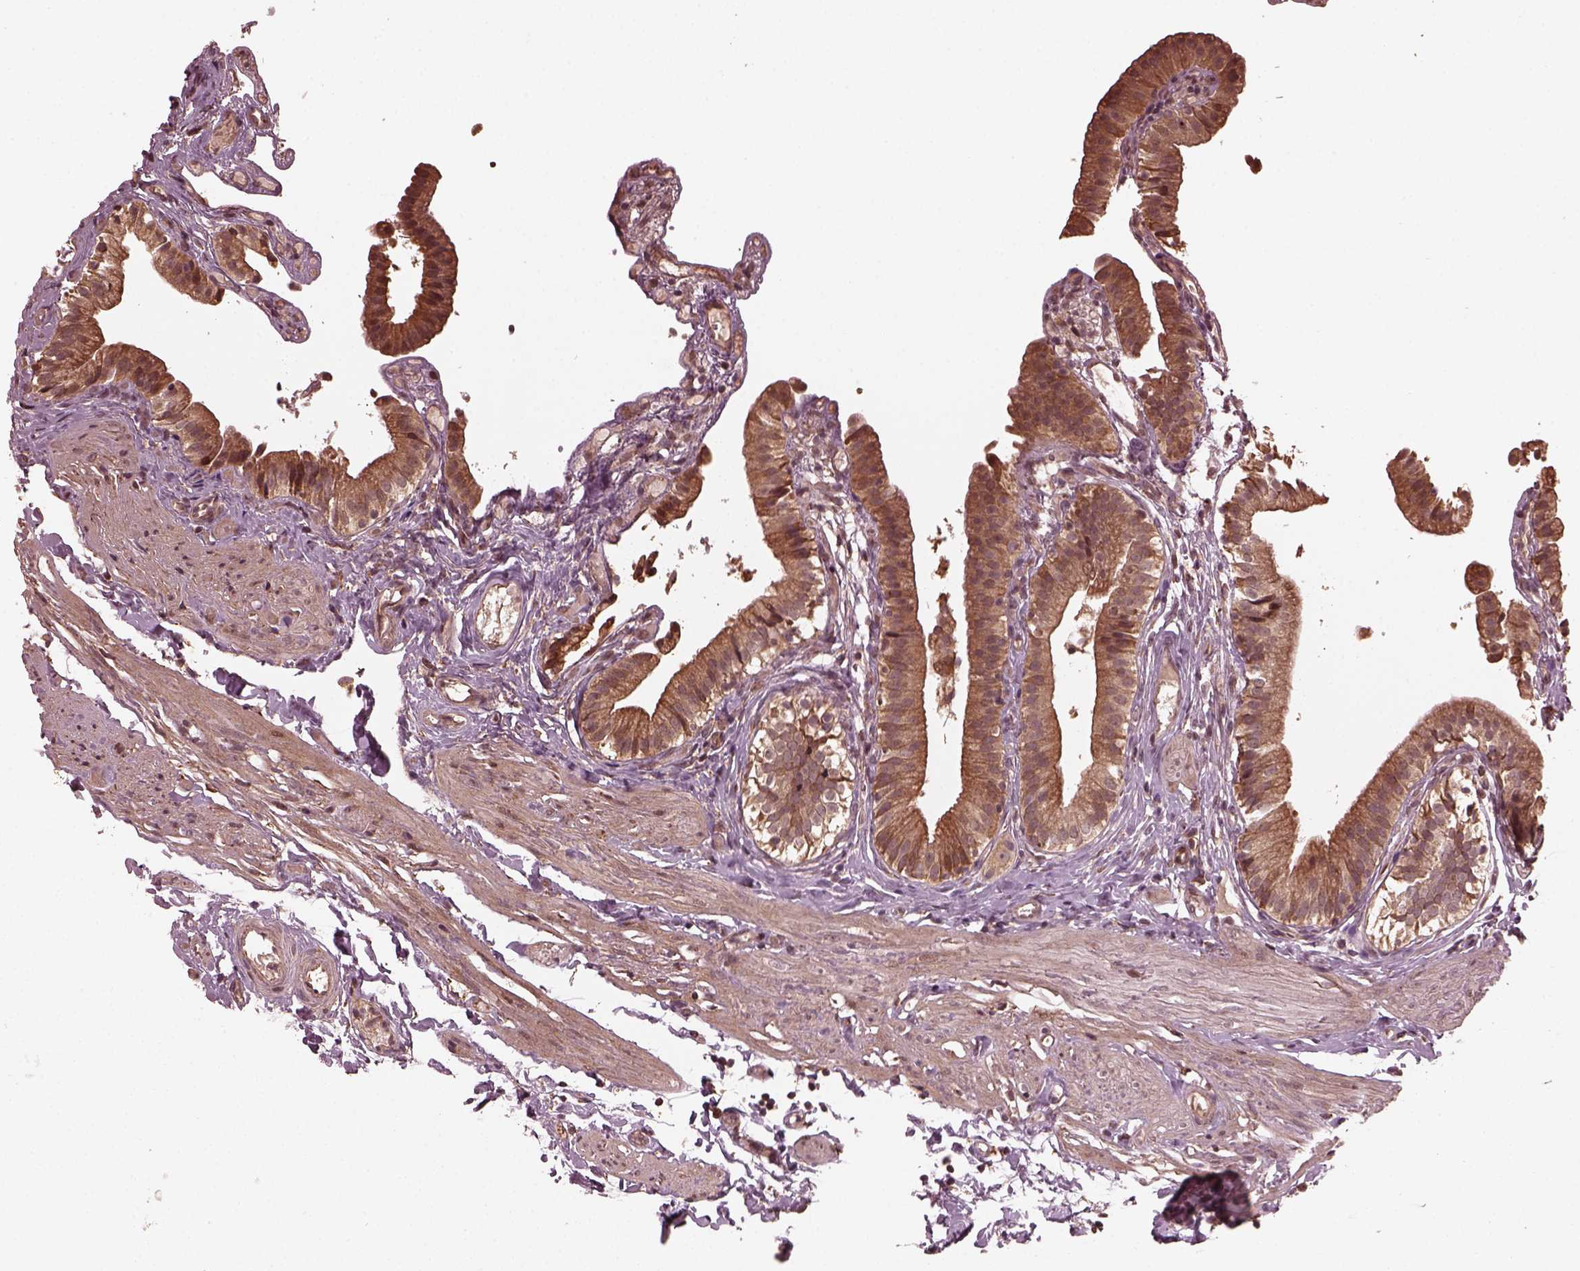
{"staining": {"intensity": "moderate", "quantity": ">75%", "location": "cytoplasmic/membranous"}, "tissue": "gallbladder", "cell_type": "Glandular cells", "image_type": "normal", "snomed": [{"axis": "morphology", "description": "Normal tissue, NOS"}, {"axis": "topography", "description": "Gallbladder"}], "caption": "Brown immunohistochemical staining in benign human gallbladder reveals moderate cytoplasmic/membranous positivity in approximately >75% of glandular cells. The staining was performed using DAB to visualize the protein expression in brown, while the nuclei were stained in blue with hematoxylin (Magnification: 20x).", "gene": "ZNF292", "patient": {"sex": "female", "age": 47}}